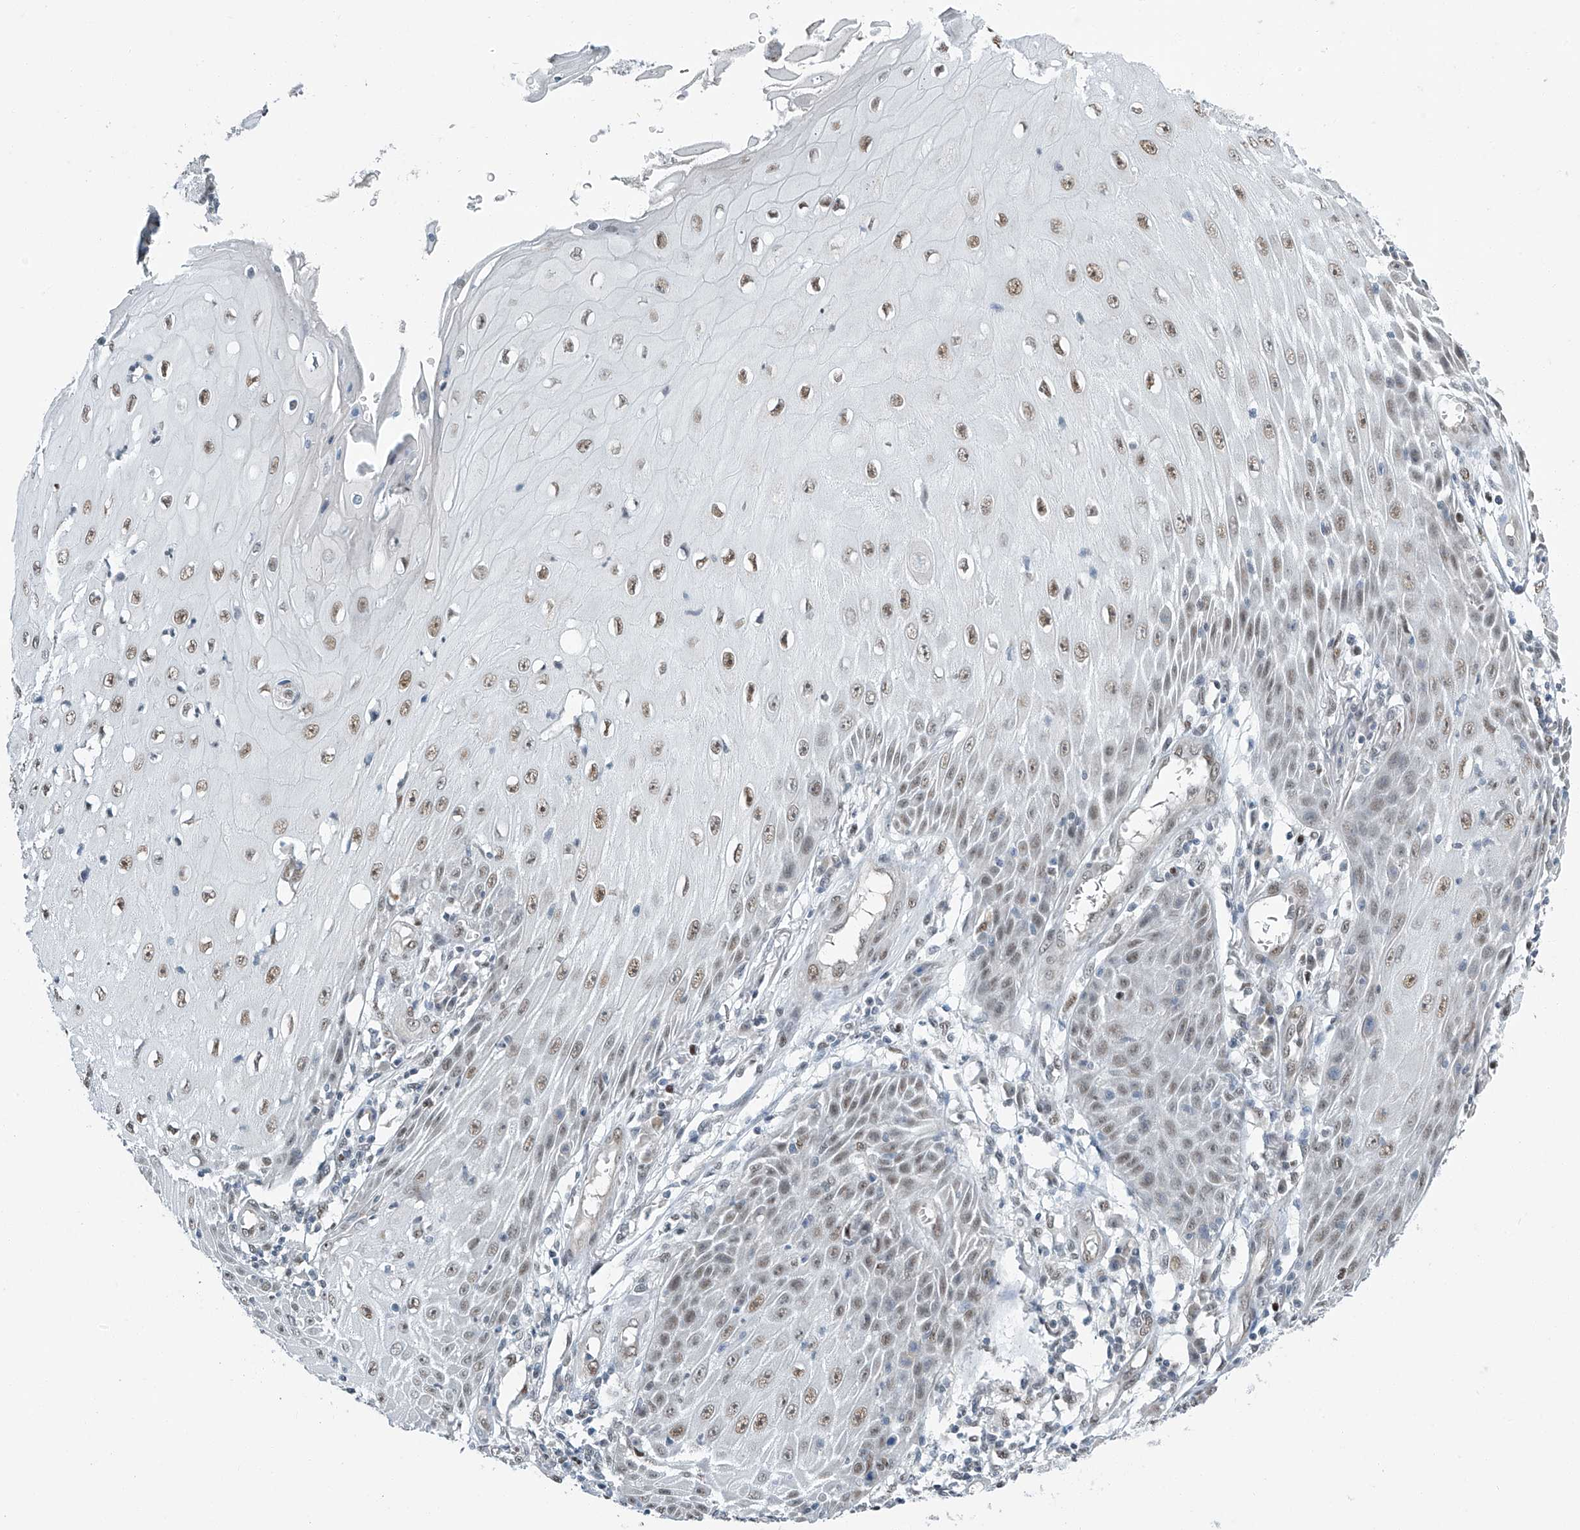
{"staining": {"intensity": "moderate", "quantity": ">75%", "location": "nuclear"}, "tissue": "skin cancer", "cell_type": "Tumor cells", "image_type": "cancer", "snomed": [{"axis": "morphology", "description": "Squamous cell carcinoma, NOS"}, {"axis": "topography", "description": "Skin"}], "caption": "This is a photomicrograph of IHC staining of skin squamous cell carcinoma, which shows moderate expression in the nuclear of tumor cells.", "gene": "TAF8", "patient": {"sex": "female", "age": 73}}